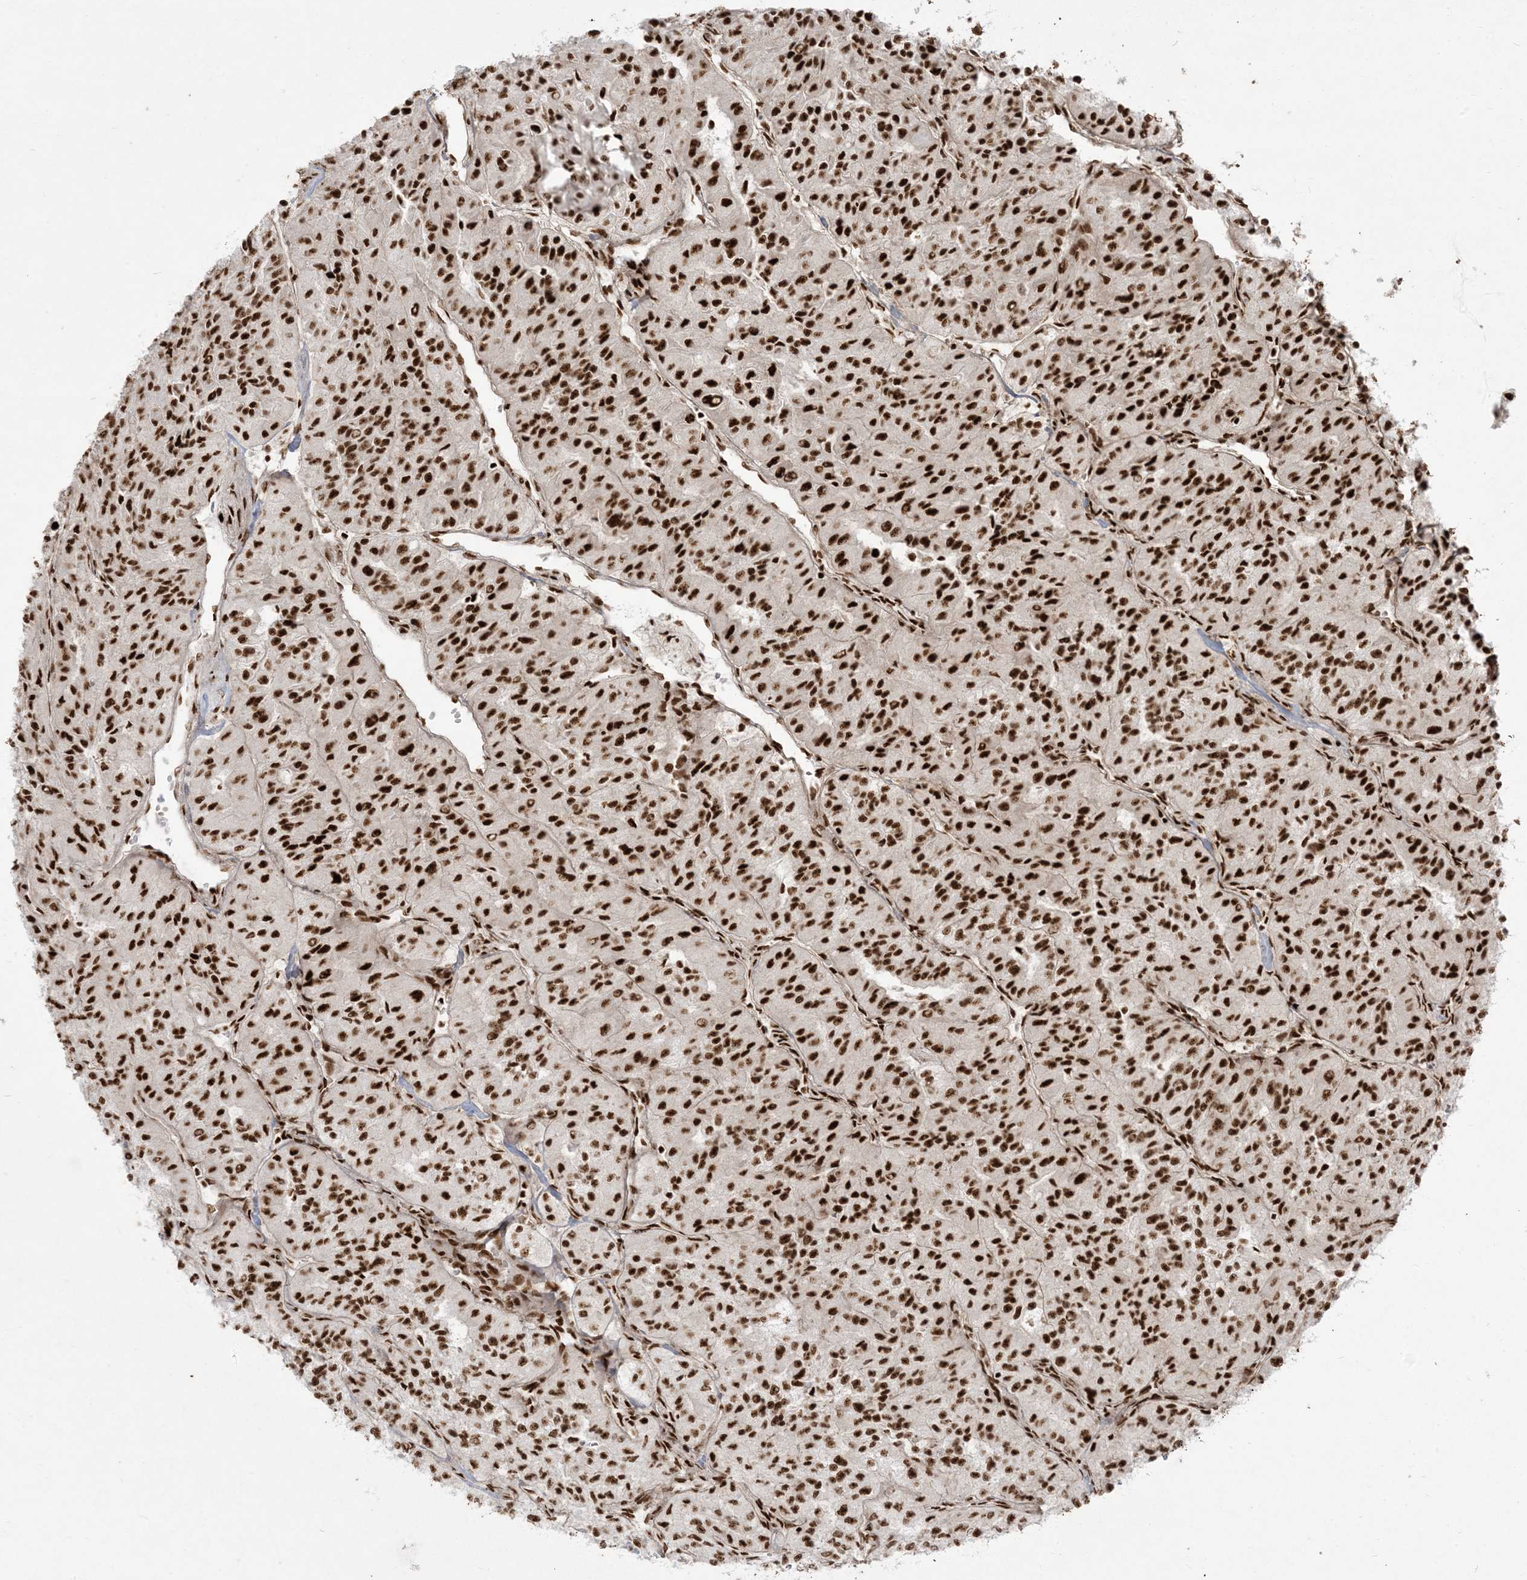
{"staining": {"intensity": "strong", "quantity": ">75%", "location": "nuclear"}, "tissue": "renal cancer", "cell_type": "Tumor cells", "image_type": "cancer", "snomed": [{"axis": "morphology", "description": "Adenocarcinoma, NOS"}, {"axis": "topography", "description": "Kidney"}], "caption": "The immunohistochemical stain highlights strong nuclear positivity in tumor cells of renal adenocarcinoma tissue.", "gene": "RBM10", "patient": {"sex": "female", "age": 63}}